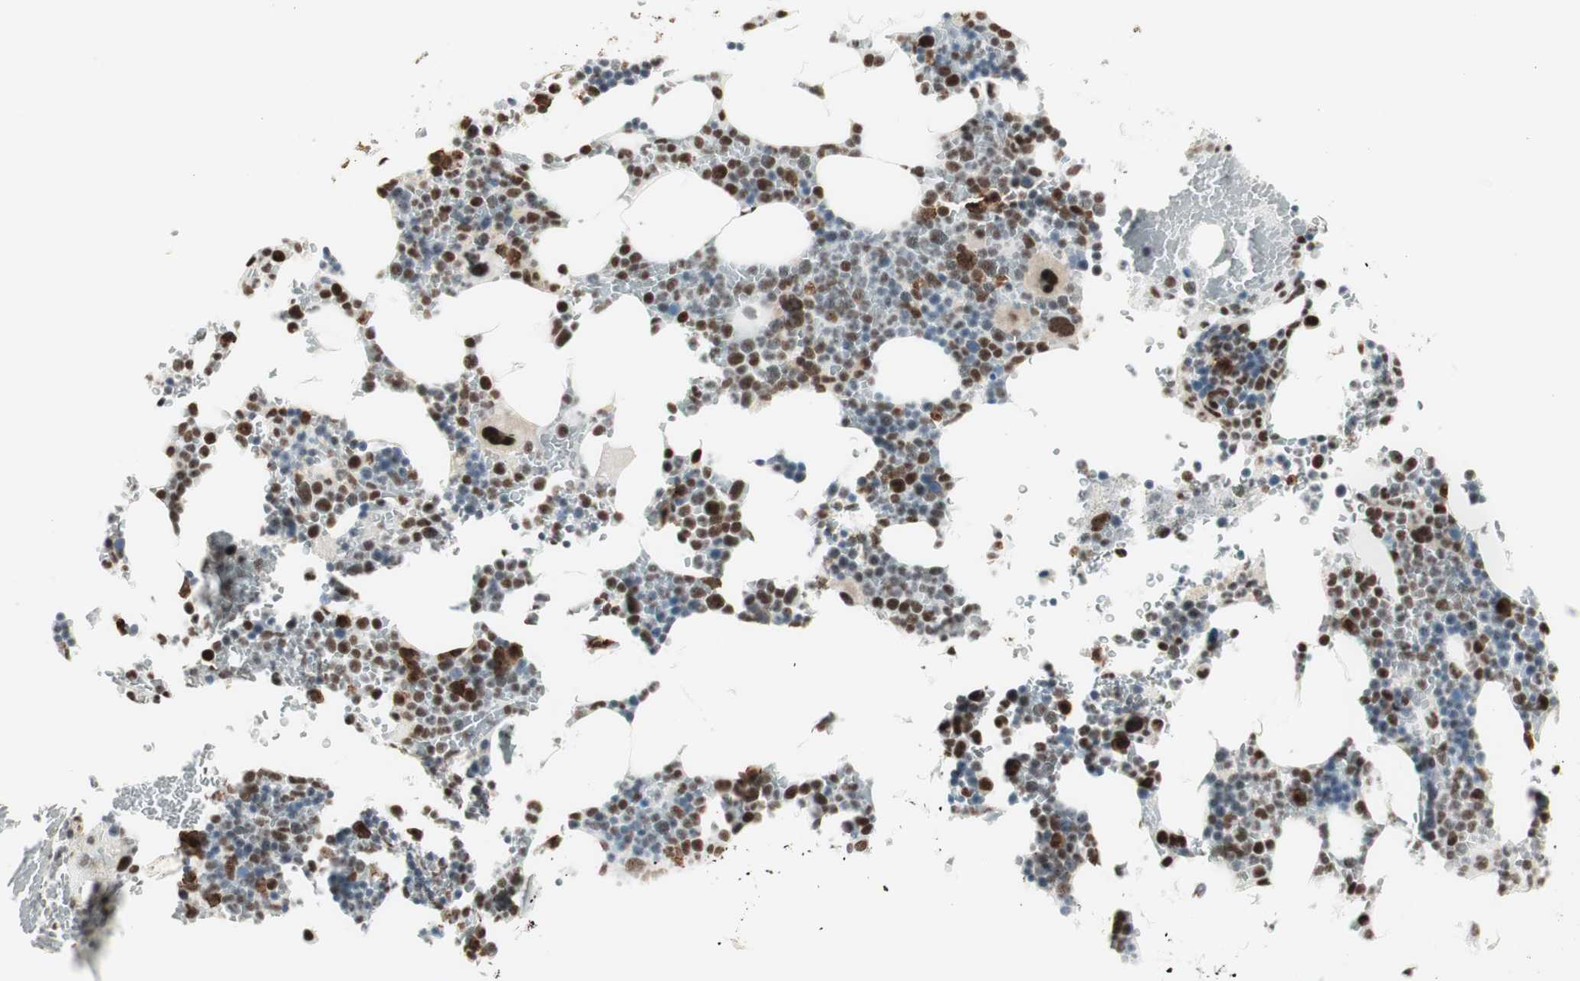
{"staining": {"intensity": "strong", "quantity": "25%-75%", "location": "cytoplasmic/membranous,nuclear"}, "tissue": "bone marrow", "cell_type": "Hematopoietic cells", "image_type": "normal", "snomed": [{"axis": "morphology", "description": "Normal tissue, NOS"}, {"axis": "topography", "description": "Bone marrow"}], "caption": "An immunohistochemistry image of benign tissue is shown. Protein staining in brown highlights strong cytoplasmic/membranous,nuclear positivity in bone marrow within hematopoietic cells. Using DAB (brown) and hematoxylin (blue) stains, captured at high magnification using brightfield microscopy.", "gene": "SMARCE1", "patient": {"sex": "female", "age": 73}}